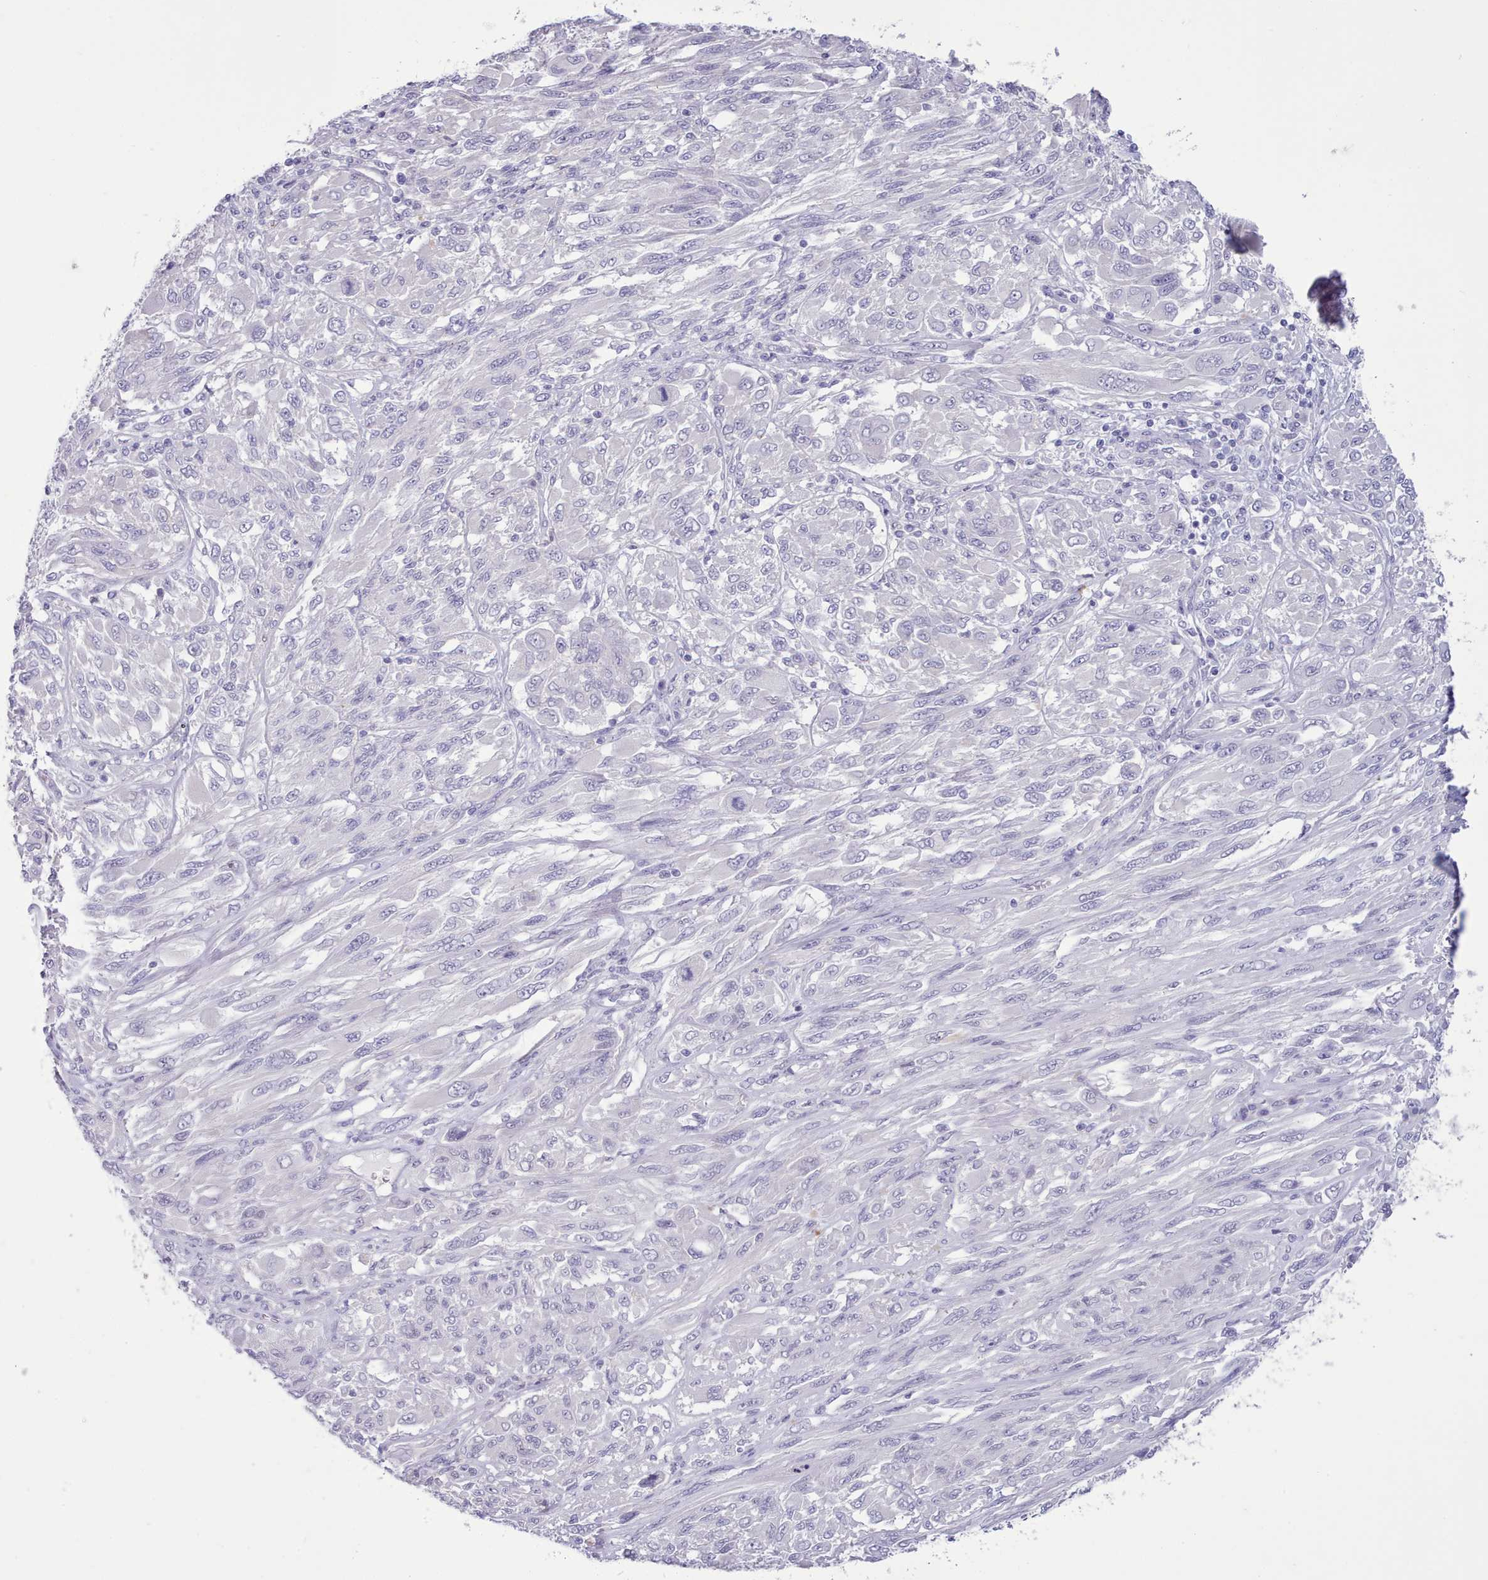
{"staining": {"intensity": "negative", "quantity": "none", "location": "none"}, "tissue": "melanoma", "cell_type": "Tumor cells", "image_type": "cancer", "snomed": [{"axis": "morphology", "description": "Malignant melanoma, NOS"}, {"axis": "topography", "description": "Skin"}], "caption": "High power microscopy image of an immunohistochemistry photomicrograph of melanoma, revealing no significant staining in tumor cells.", "gene": "TMEM253", "patient": {"sex": "female", "age": 91}}